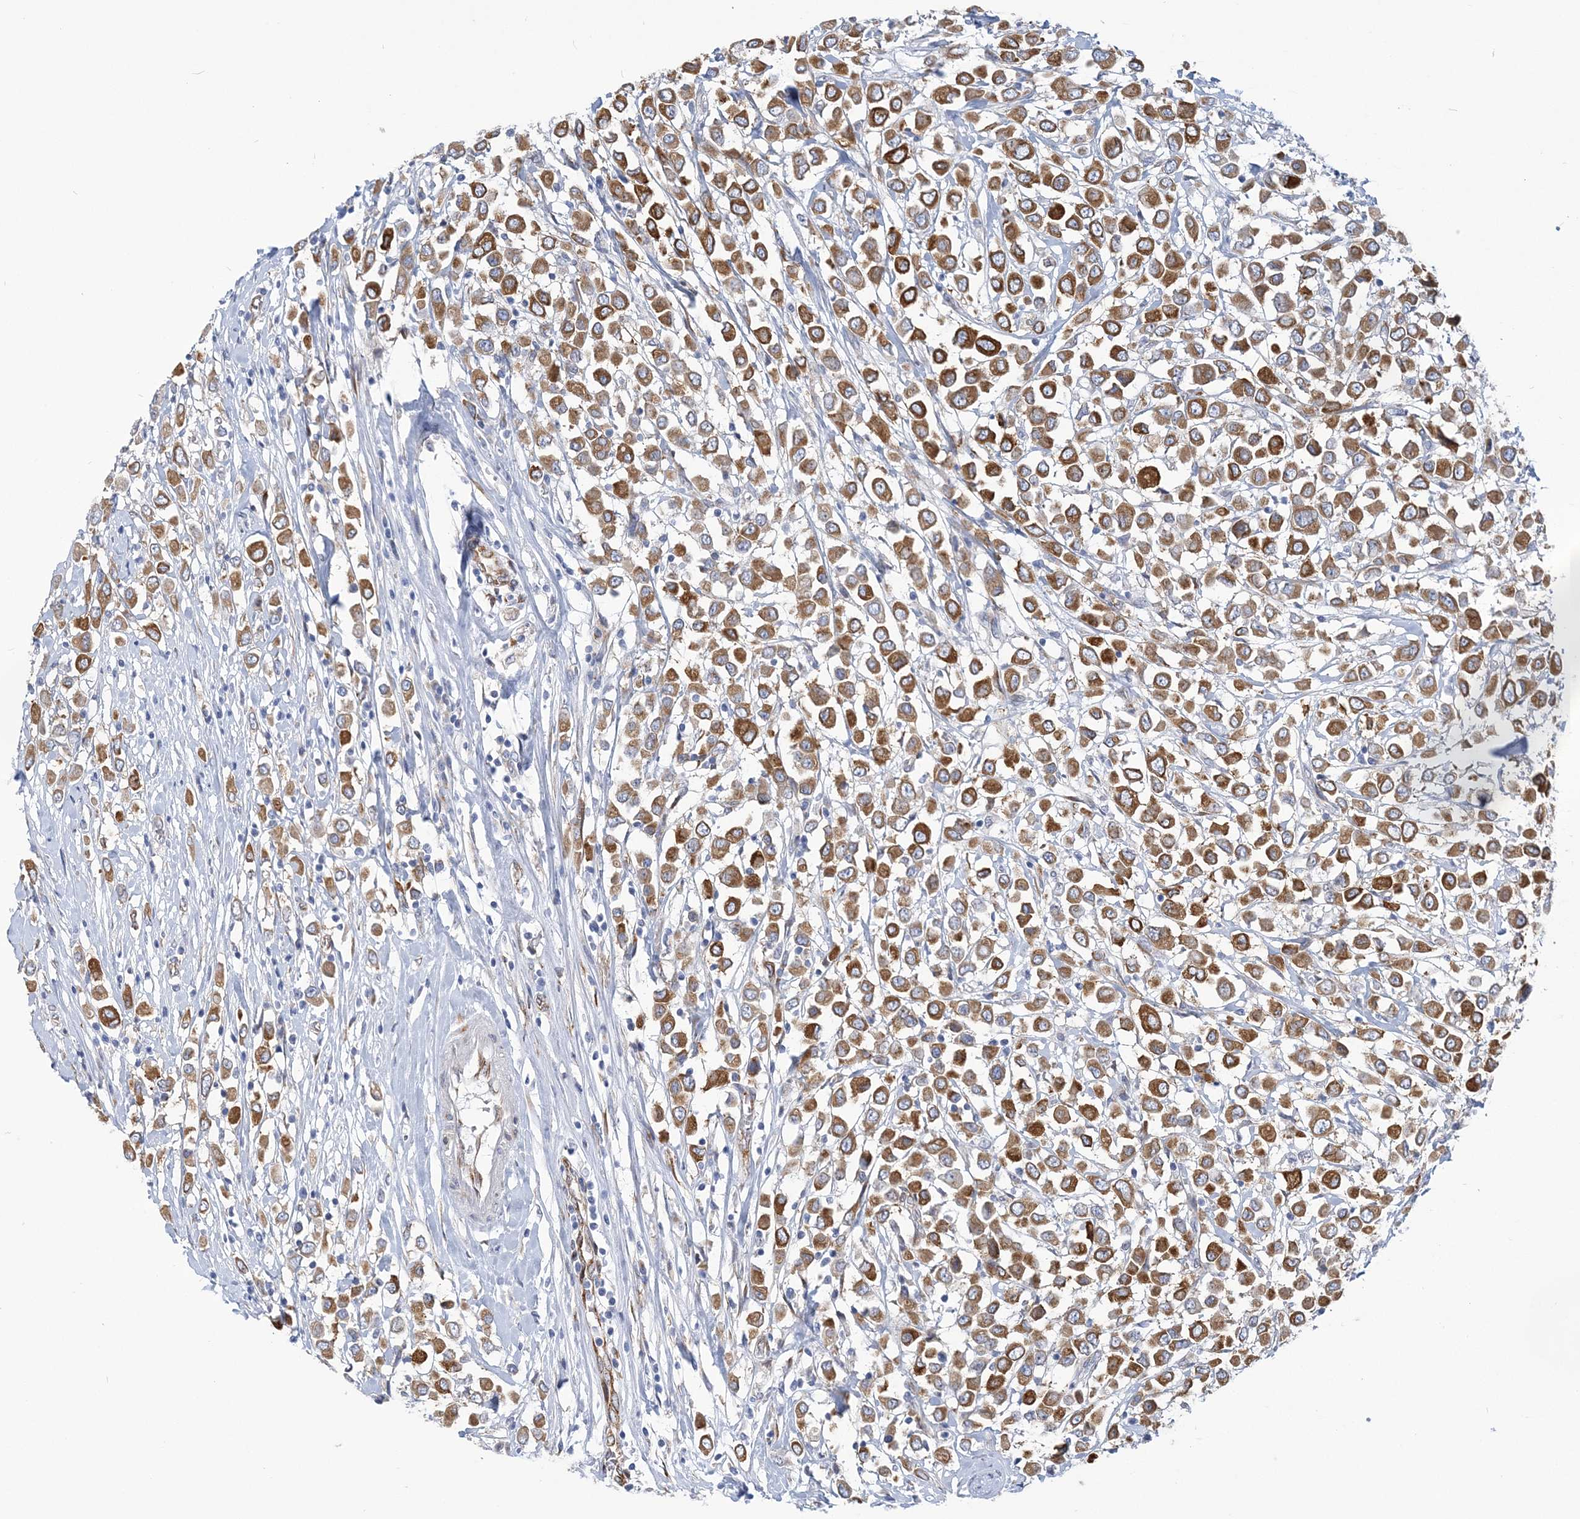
{"staining": {"intensity": "moderate", "quantity": ">75%", "location": "cytoplasmic/membranous"}, "tissue": "breast cancer", "cell_type": "Tumor cells", "image_type": "cancer", "snomed": [{"axis": "morphology", "description": "Duct carcinoma"}, {"axis": "topography", "description": "Breast"}], "caption": "Brown immunohistochemical staining in human invasive ductal carcinoma (breast) displays moderate cytoplasmic/membranous expression in approximately >75% of tumor cells.", "gene": "PLEKHG4B", "patient": {"sex": "female", "age": 61}}